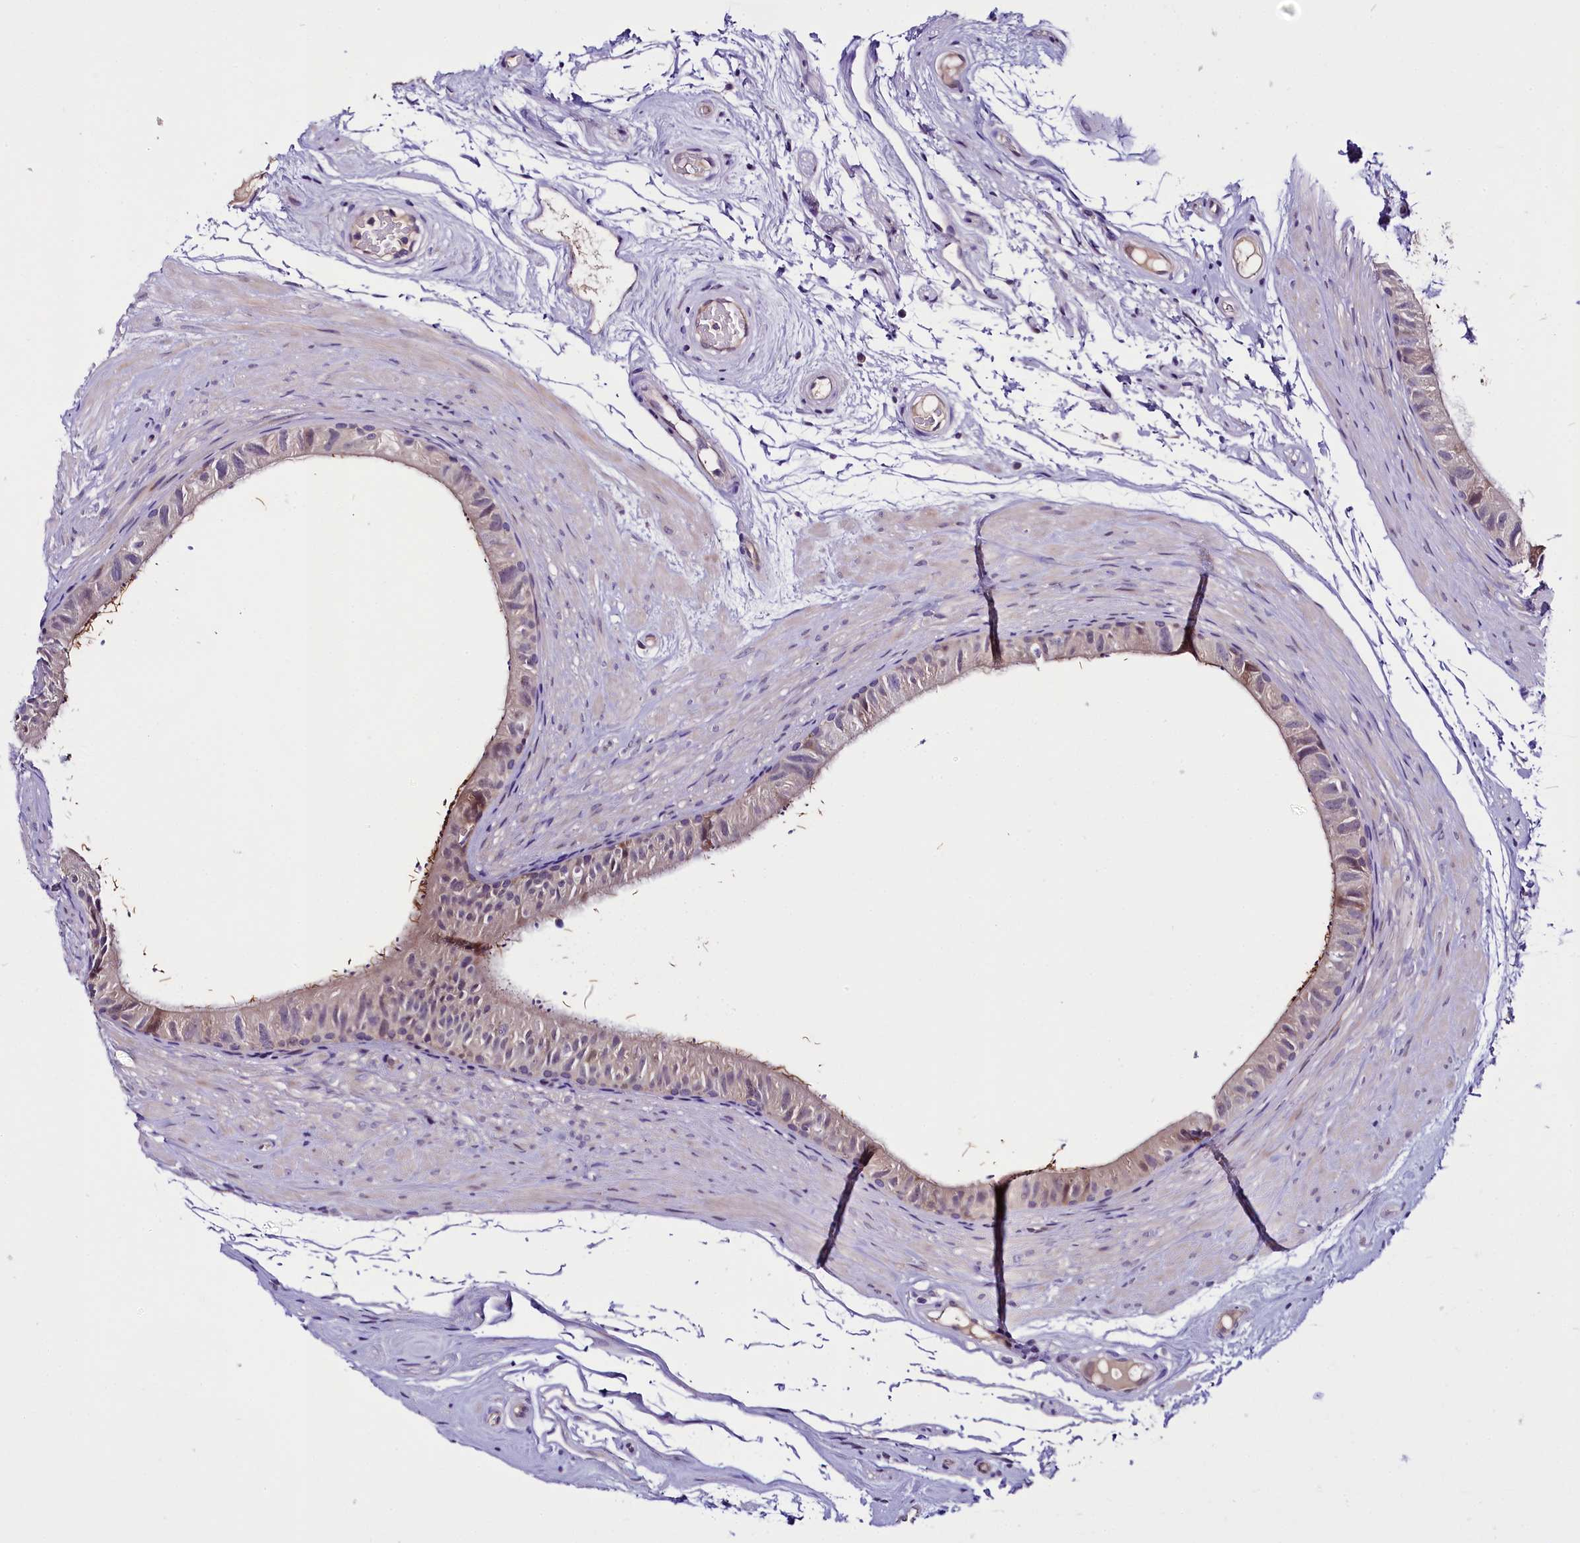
{"staining": {"intensity": "weak", "quantity": "<25%", "location": "cytoplasmic/membranous"}, "tissue": "epididymis", "cell_type": "Glandular cells", "image_type": "normal", "snomed": [{"axis": "morphology", "description": "Normal tissue, NOS"}, {"axis": "topography", "description": "Epididymis"}], "caption": "Epididymis was stained to show a protein in brown. There is no significant expression in glandular cells. (Brightfield microscopy of DAB immunohistochemistry (IHC) at high magnification).", "gene": "C9orf40", "patient": {"sex": "male", "age": 45}}